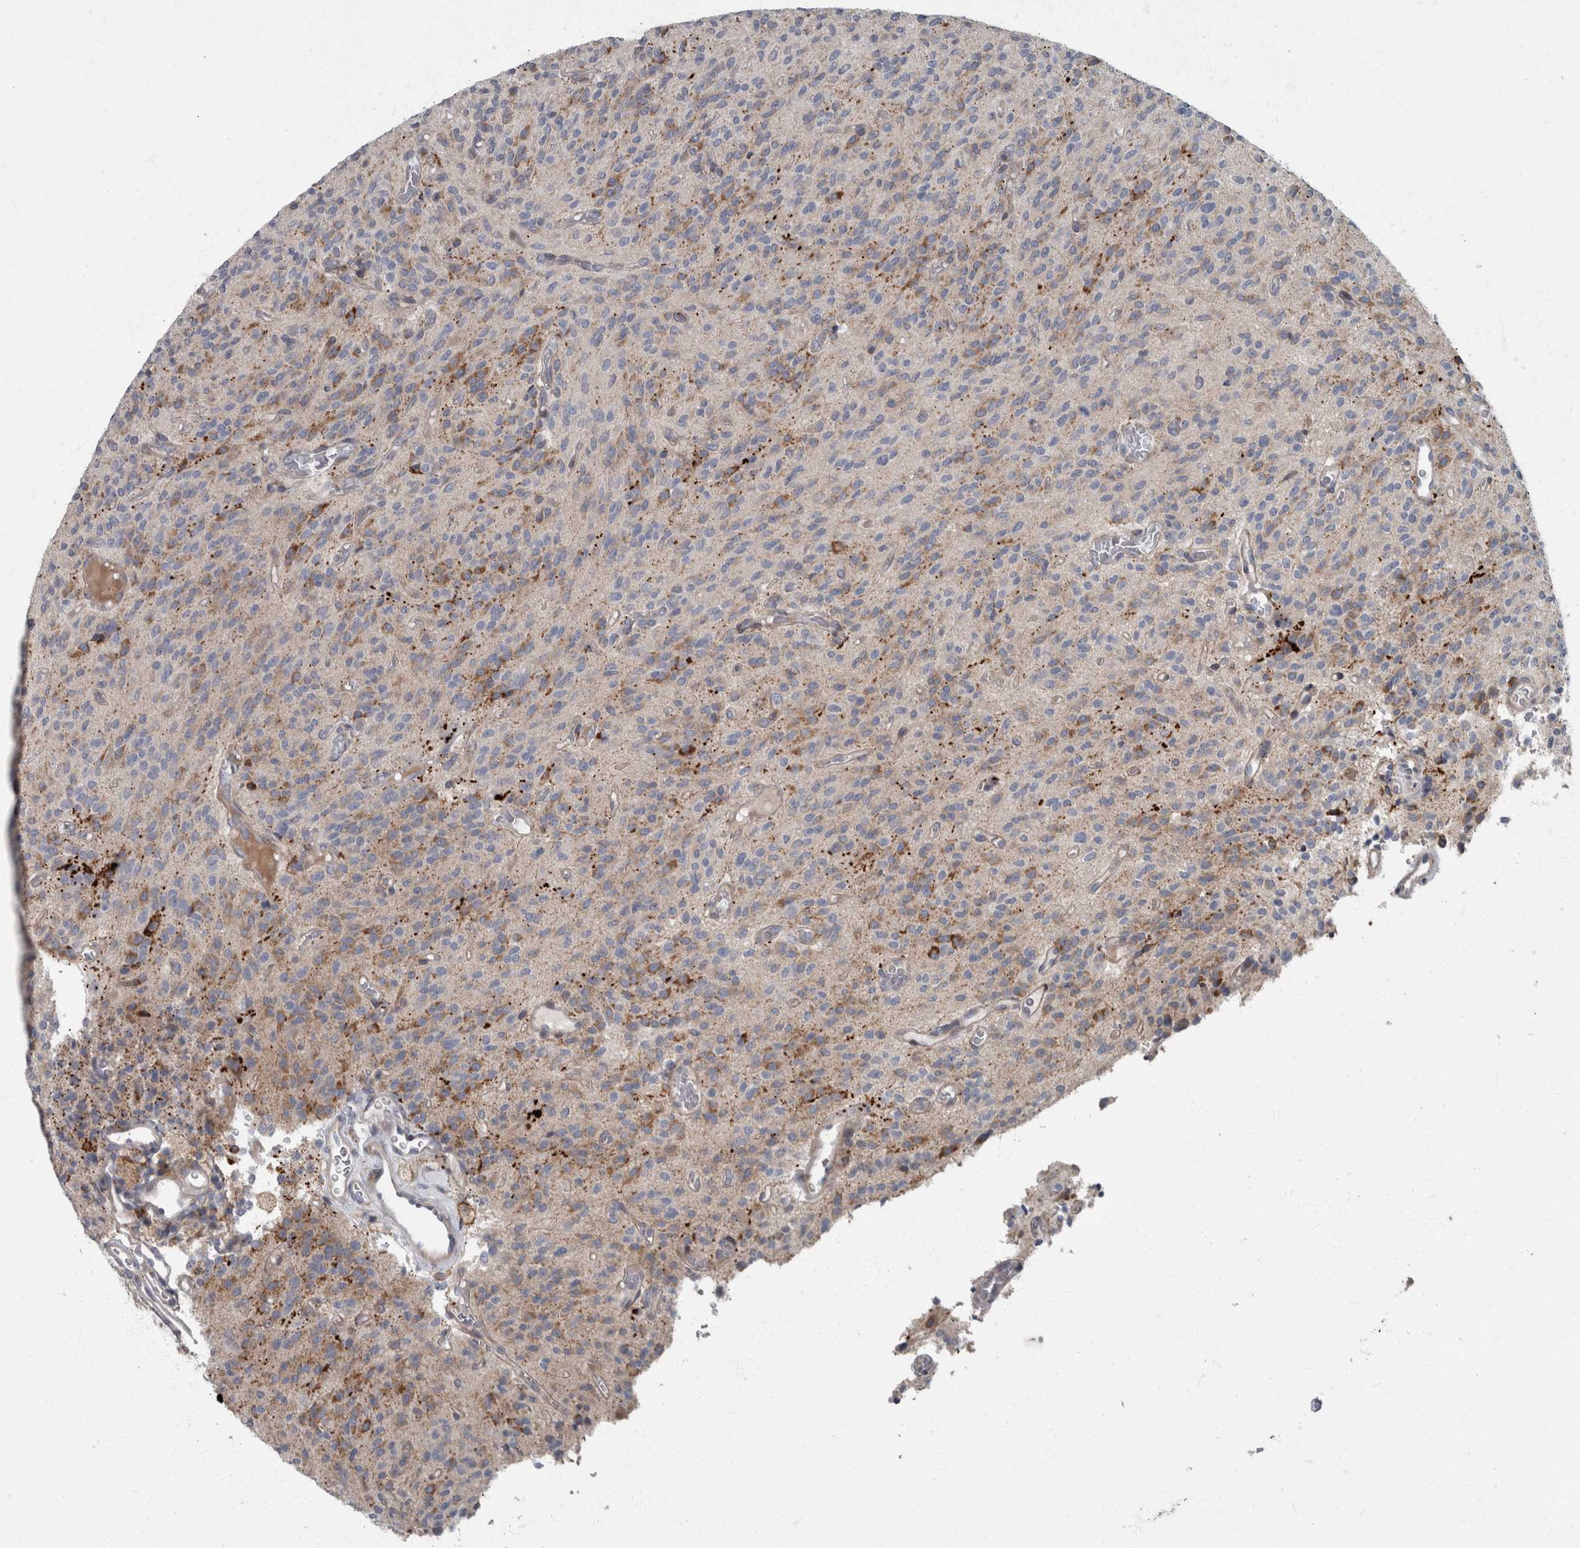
{"staining": {"intensity": "moderate", "quantity": "<25%", "location": "cytoplasmic/membranous"}, "tissue": "glioma", "cell_type": "Tumor cells", "image_type": "cancer", "snomed": [{"axis": "morphology", "description": "Glioma, malignant, High grade"}, {"axis": "topography", "description": "Brain"}], "caption": "Immunohistochemical staining of human malignant glioma (high-grade) displays low levels of moderate cytoplasmic/membranous staining in approximately <25% of tumor cells.", "gene": "CDC42BPG", "patient": {"sex": "male", "age": 34}}